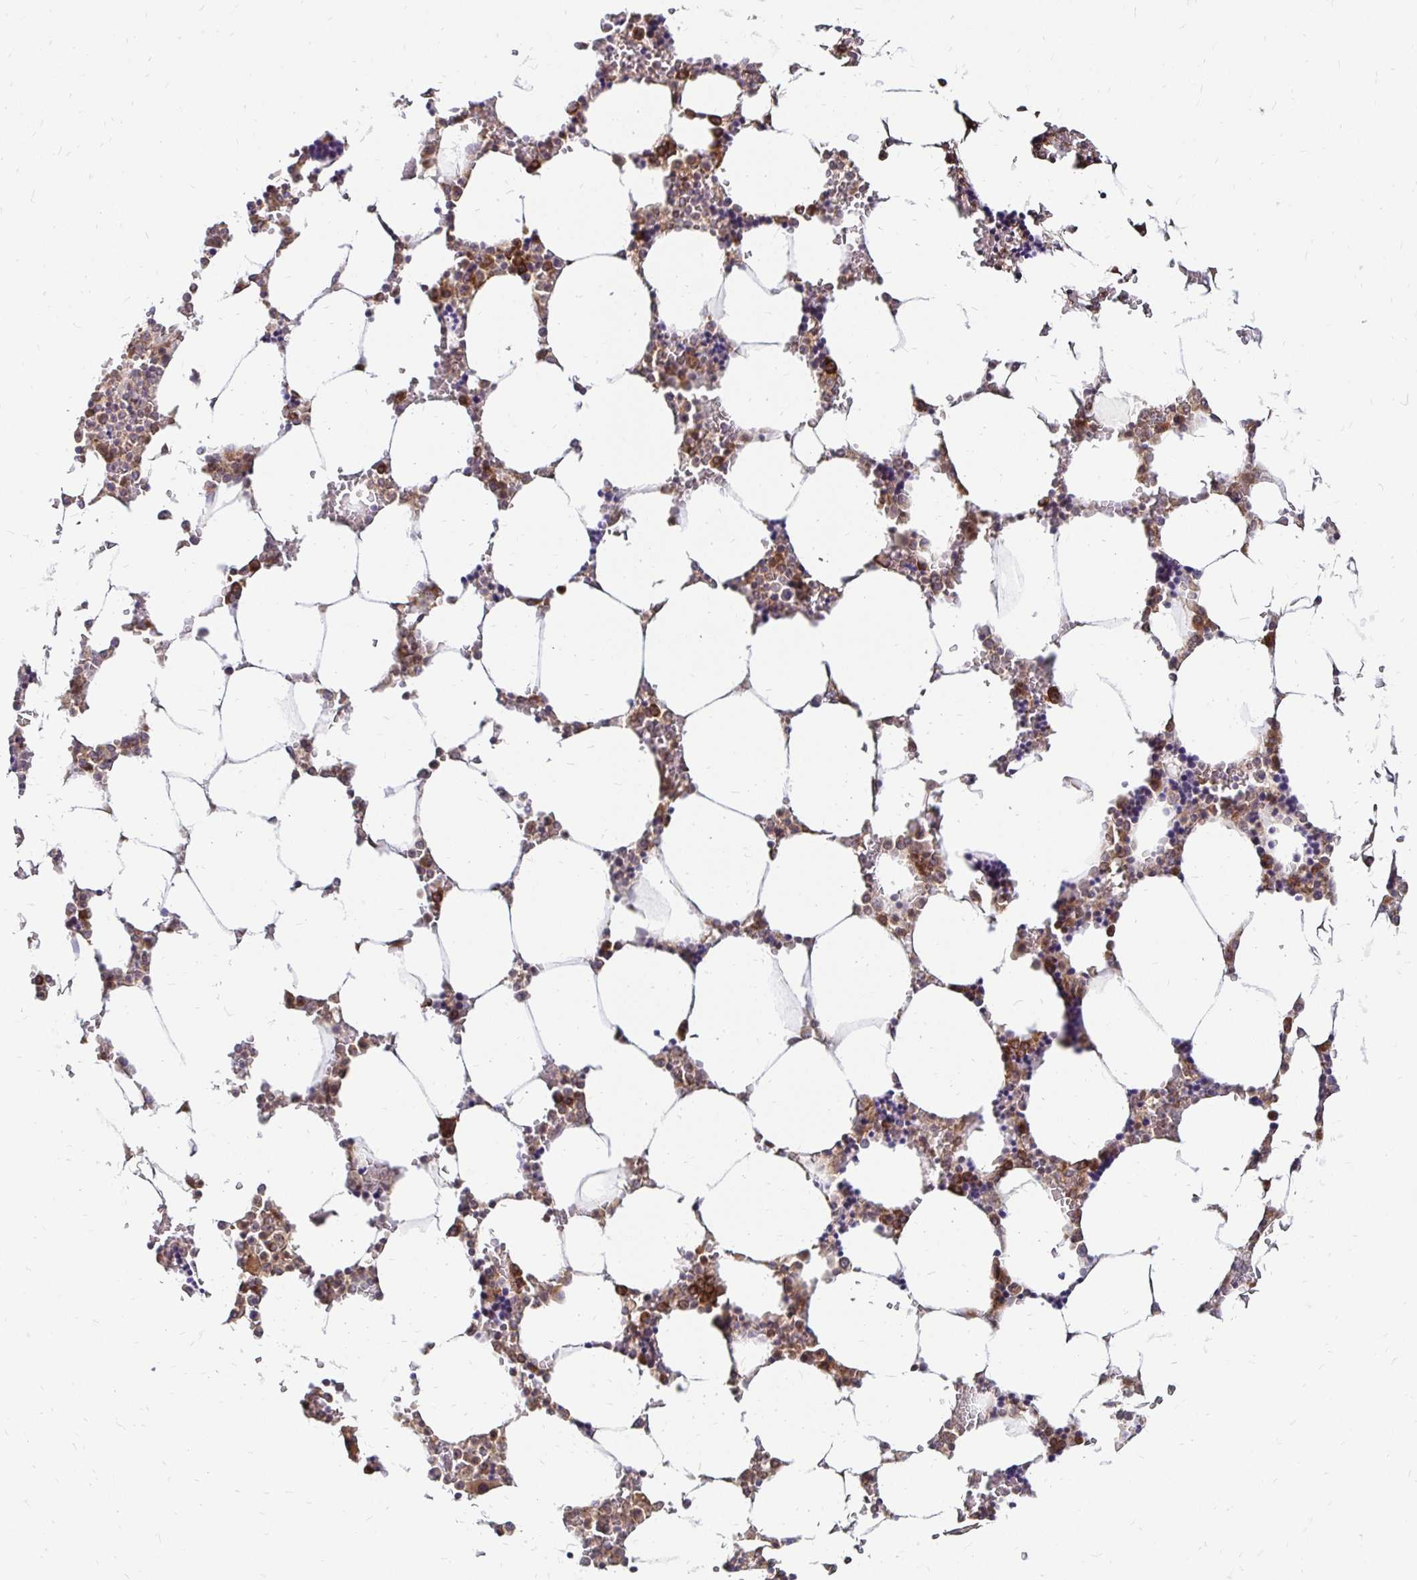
{"staining": {"intensity": "strong", "quantity": "<25%", "location": "cytoplasmic/membranous"}, "tissue": "bone marrow", "cell_type": "Hematopoietic cells", "image_type": "normal", "snomed": [{"axis": "morphology", "description": "Normal tissue, NOS"}, {"axis": "topography", "description": "Bone marrow"}], "caption": "An image of bone marrow stained for a protein reveals strong cytoplasmic/membranous brown staining in hematopoietic cells. The protein of interest is shown in brown color, while the nuclei are stained blue.", "gene": "ZW10", "patient": {"sex": "male", "age": 64}}